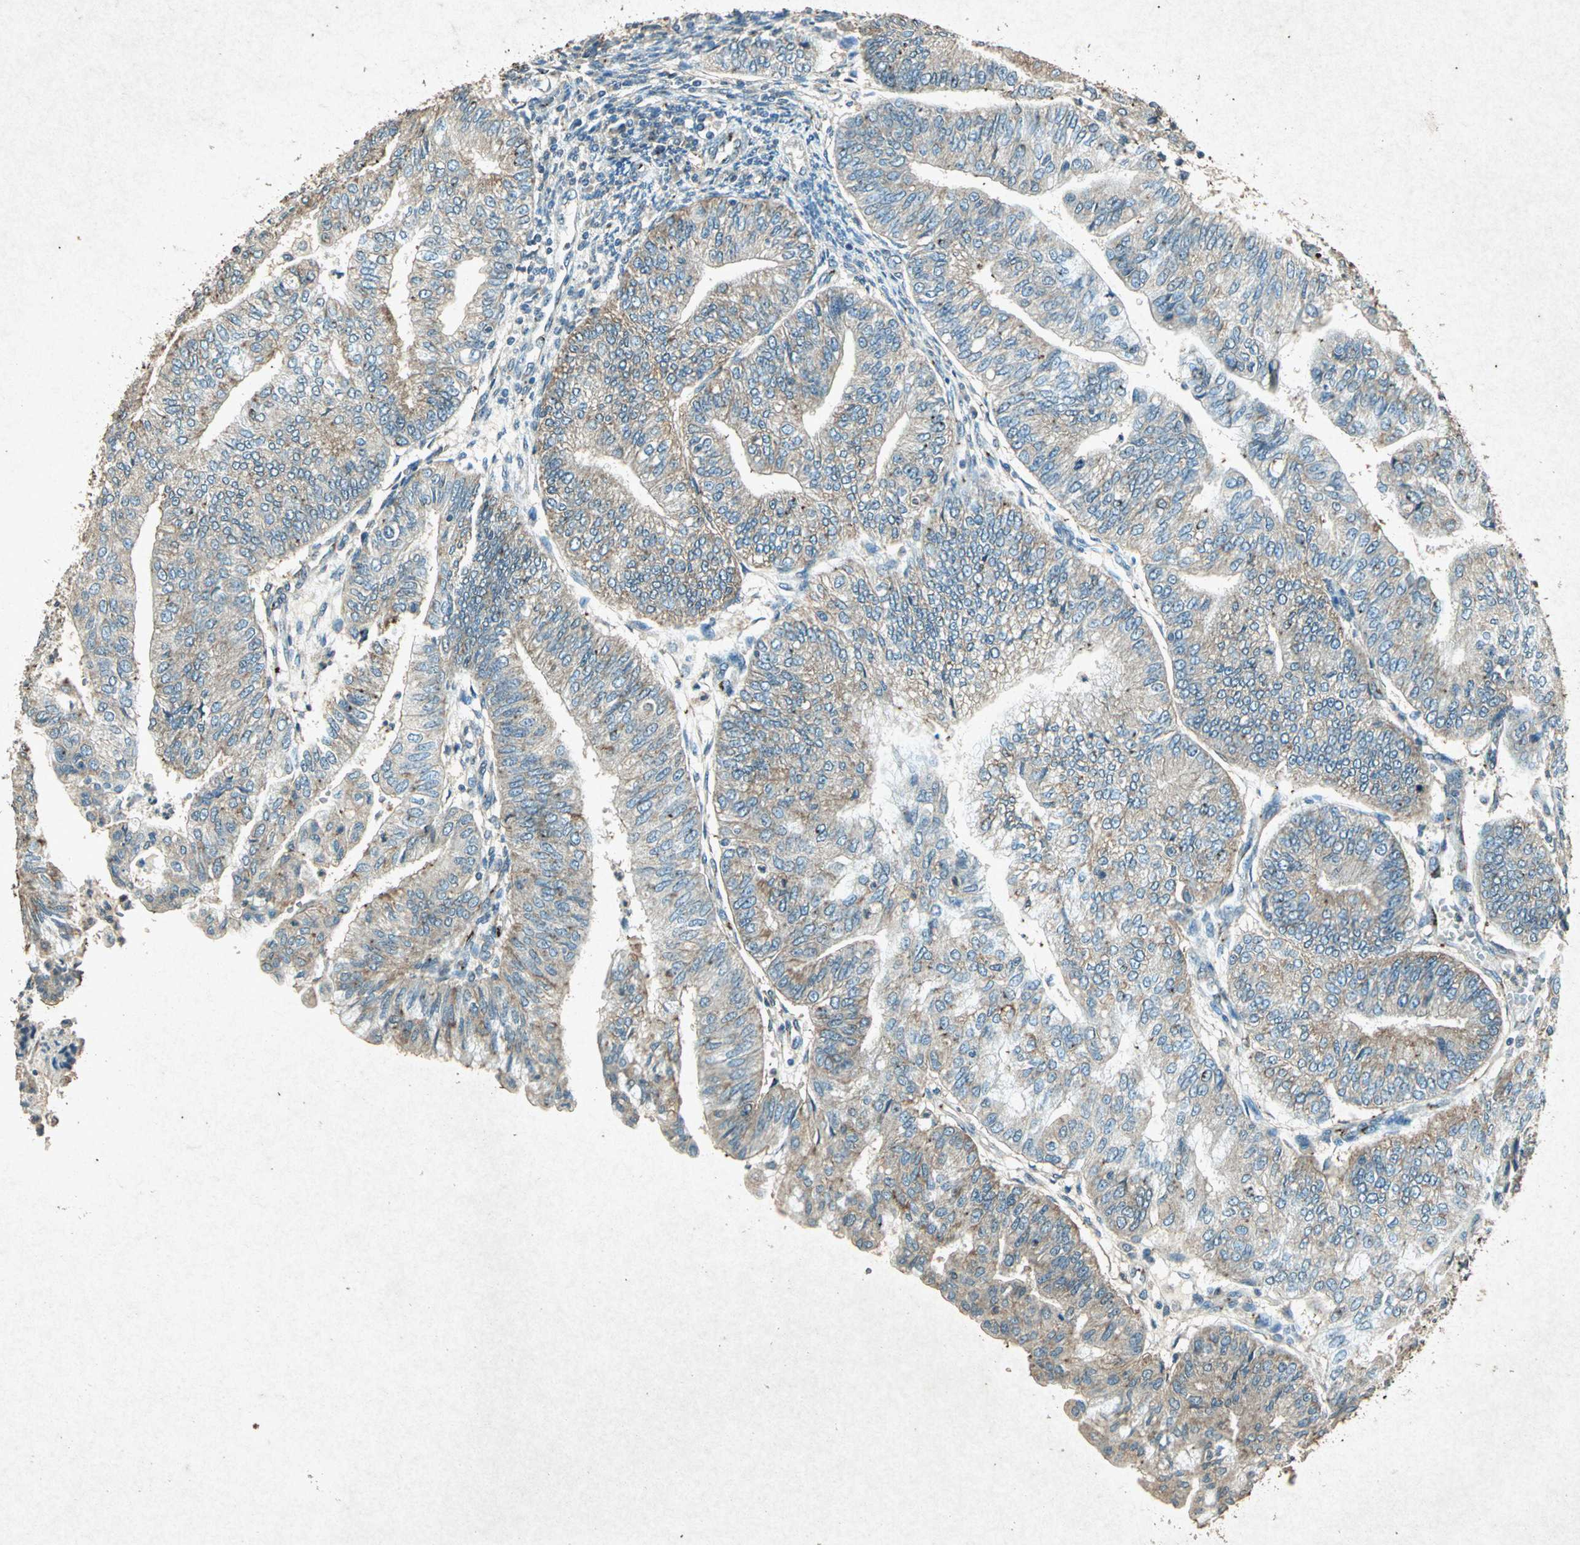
{"staining": {"intensity": "weak", "quantity": ">75%", "location": "cytoplasmic/membranous"}, "tissue": "endometrial cancer", "cell_type": "Tumor cells", "image_type": "cancer", "snomed": [{"axis": "morphology", "description": "Adenocarcinoma, NOS"}, {"axis": "topography", "description": "Endometrium"}], "caption": "Immunohistochemical staining of human endometrial adenocarcinoma reveals weak cytoplasmic/membranous protein positivity in approximately >75% of tumor cells.", "gene": "PSEN1", "patient": {"sex": "female", "age": 59}}